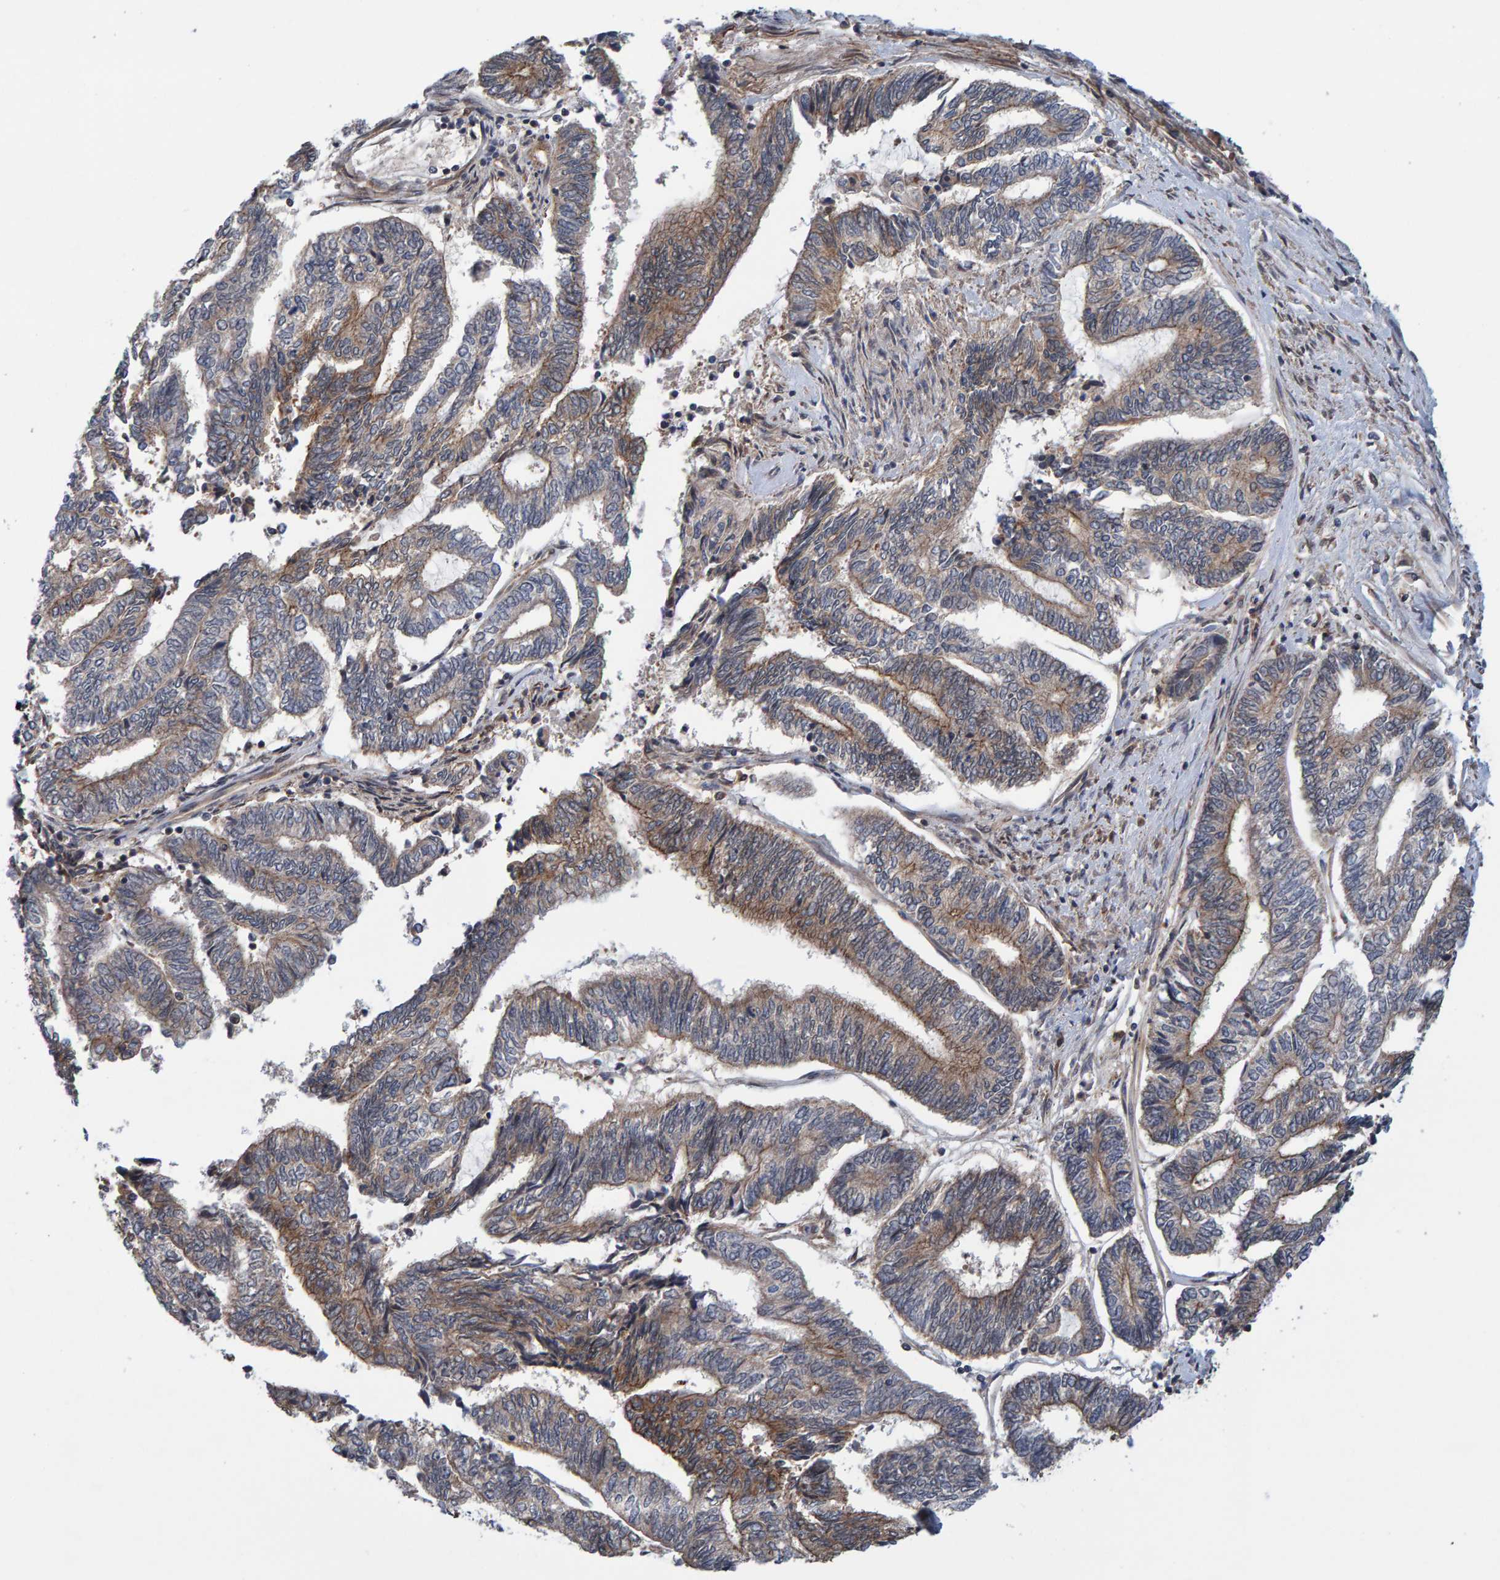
{"staining": {"intensity": "weak", "quantity": "25%-75%", "location": "cytoplasmic/membranous"}, "tissue": "endometrial cancer", "cell_type": "Tumor cells", "image_type": "cancer", "snomed": [{"axis": "morphology", "description": "Adenocarcinoma, NOS"}, {"axis": "topography", "description": "Uterus"}, {"axis": "topography", "description": "Endometrium"}], "caption": "Human endometrial cancer (adenocarcinoma) stained for a protein (brown) reveals weak cytoplasmic/membranous positive expression in approximately 25%-75% of tumor cells.", "gene": "SCRN2", "patient": {"sex": "female", "age": 70}}